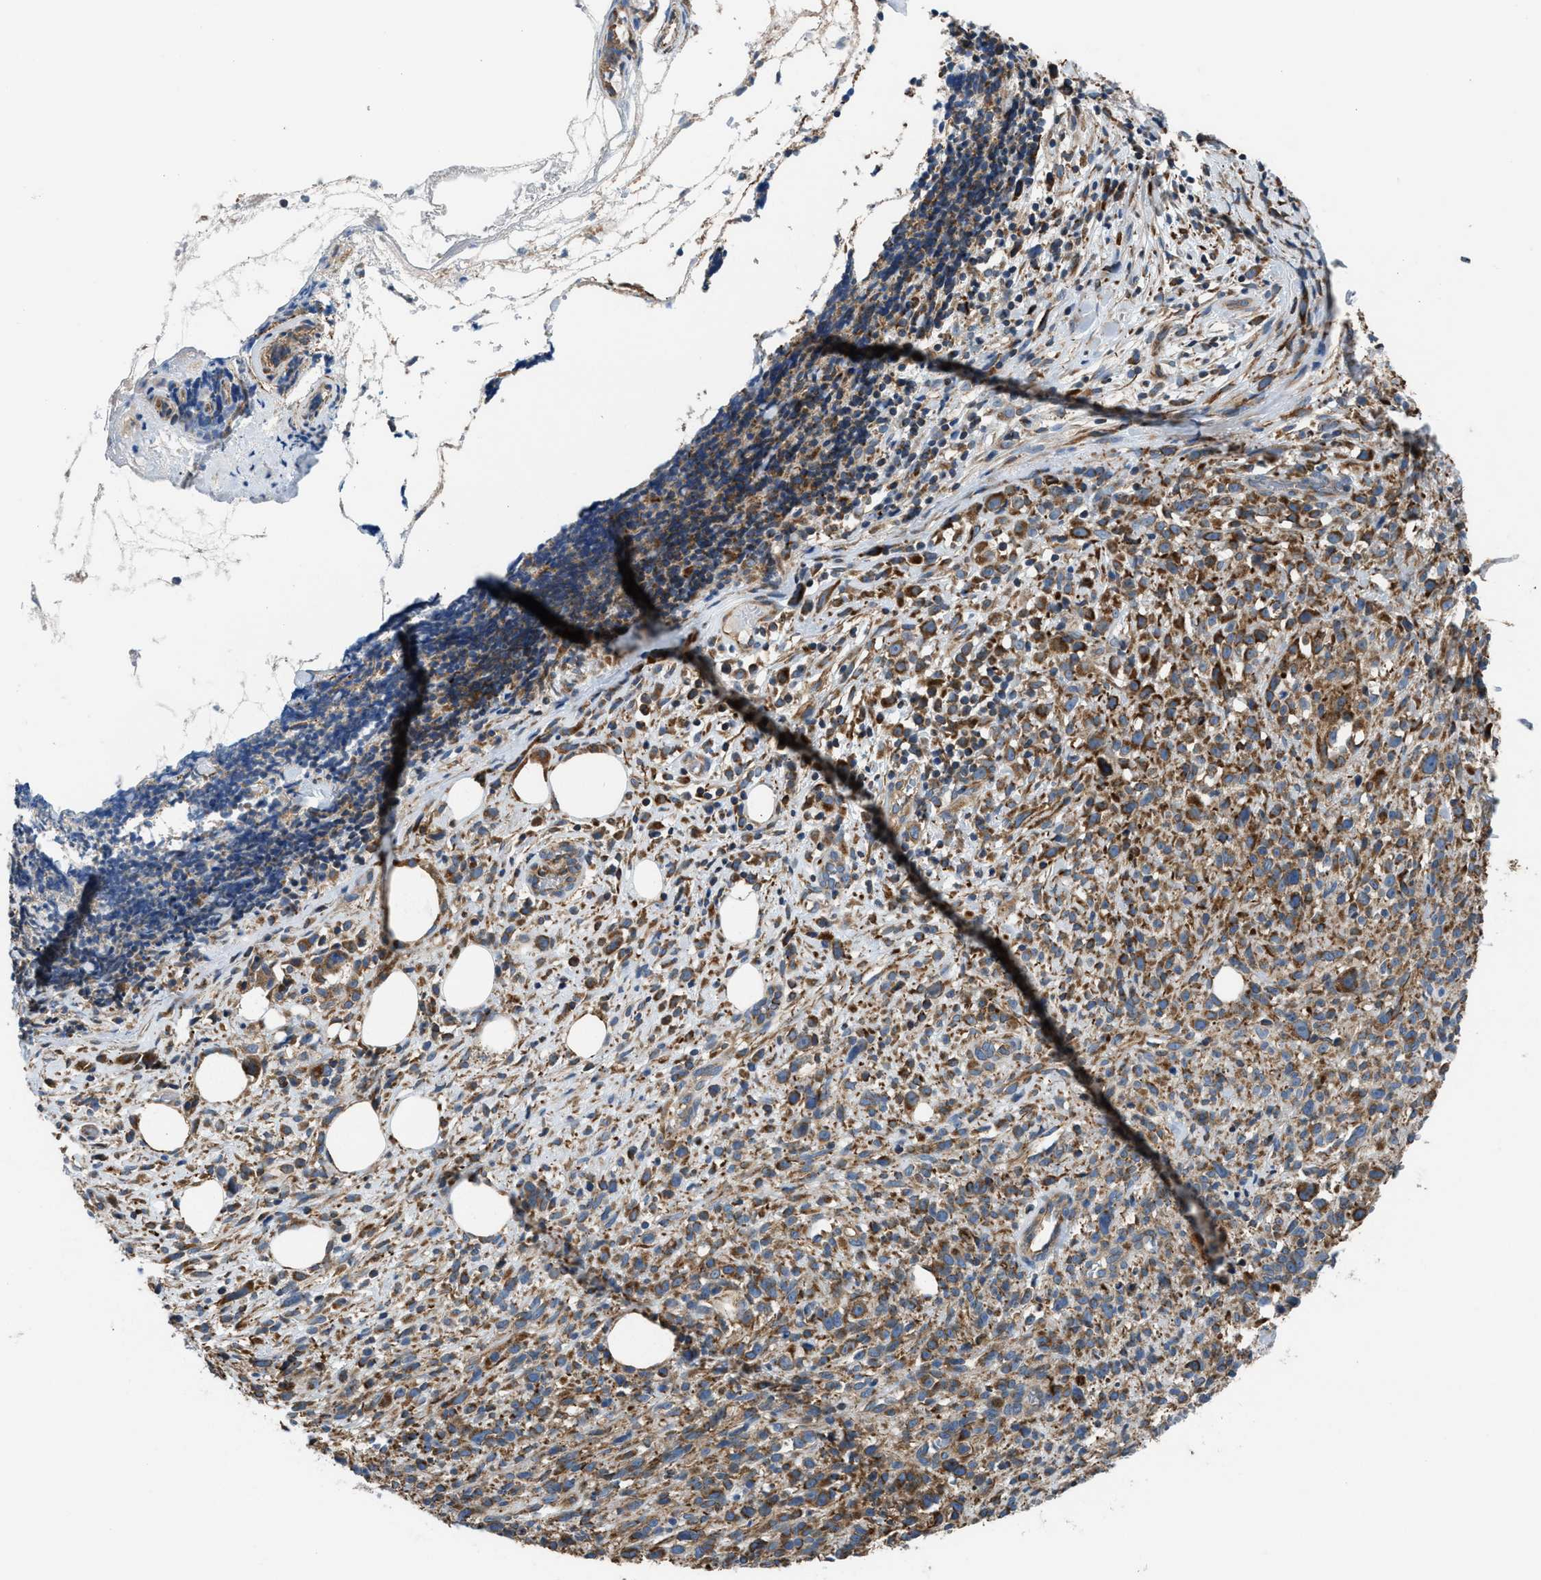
{"staining": {"intensity": "moderate", "quantity": ">75%", "location": "cytoplasmic/membranous"}, "tissue": "melanoma", "cell_type": "Tumor cells", "image_type": "cancer", "snomed": [{"axis": "morphology", "description": "Malignant melanoma, NOS"}, {"axis": "topography", "description": "Skin"}], "caption": "Melanoma stained for a protein reveals moderate cytoplasmic/membranous positivity in tumor cells.", "gene": "SLC10A3", "patient": {"sex": "female", "age": 55}}